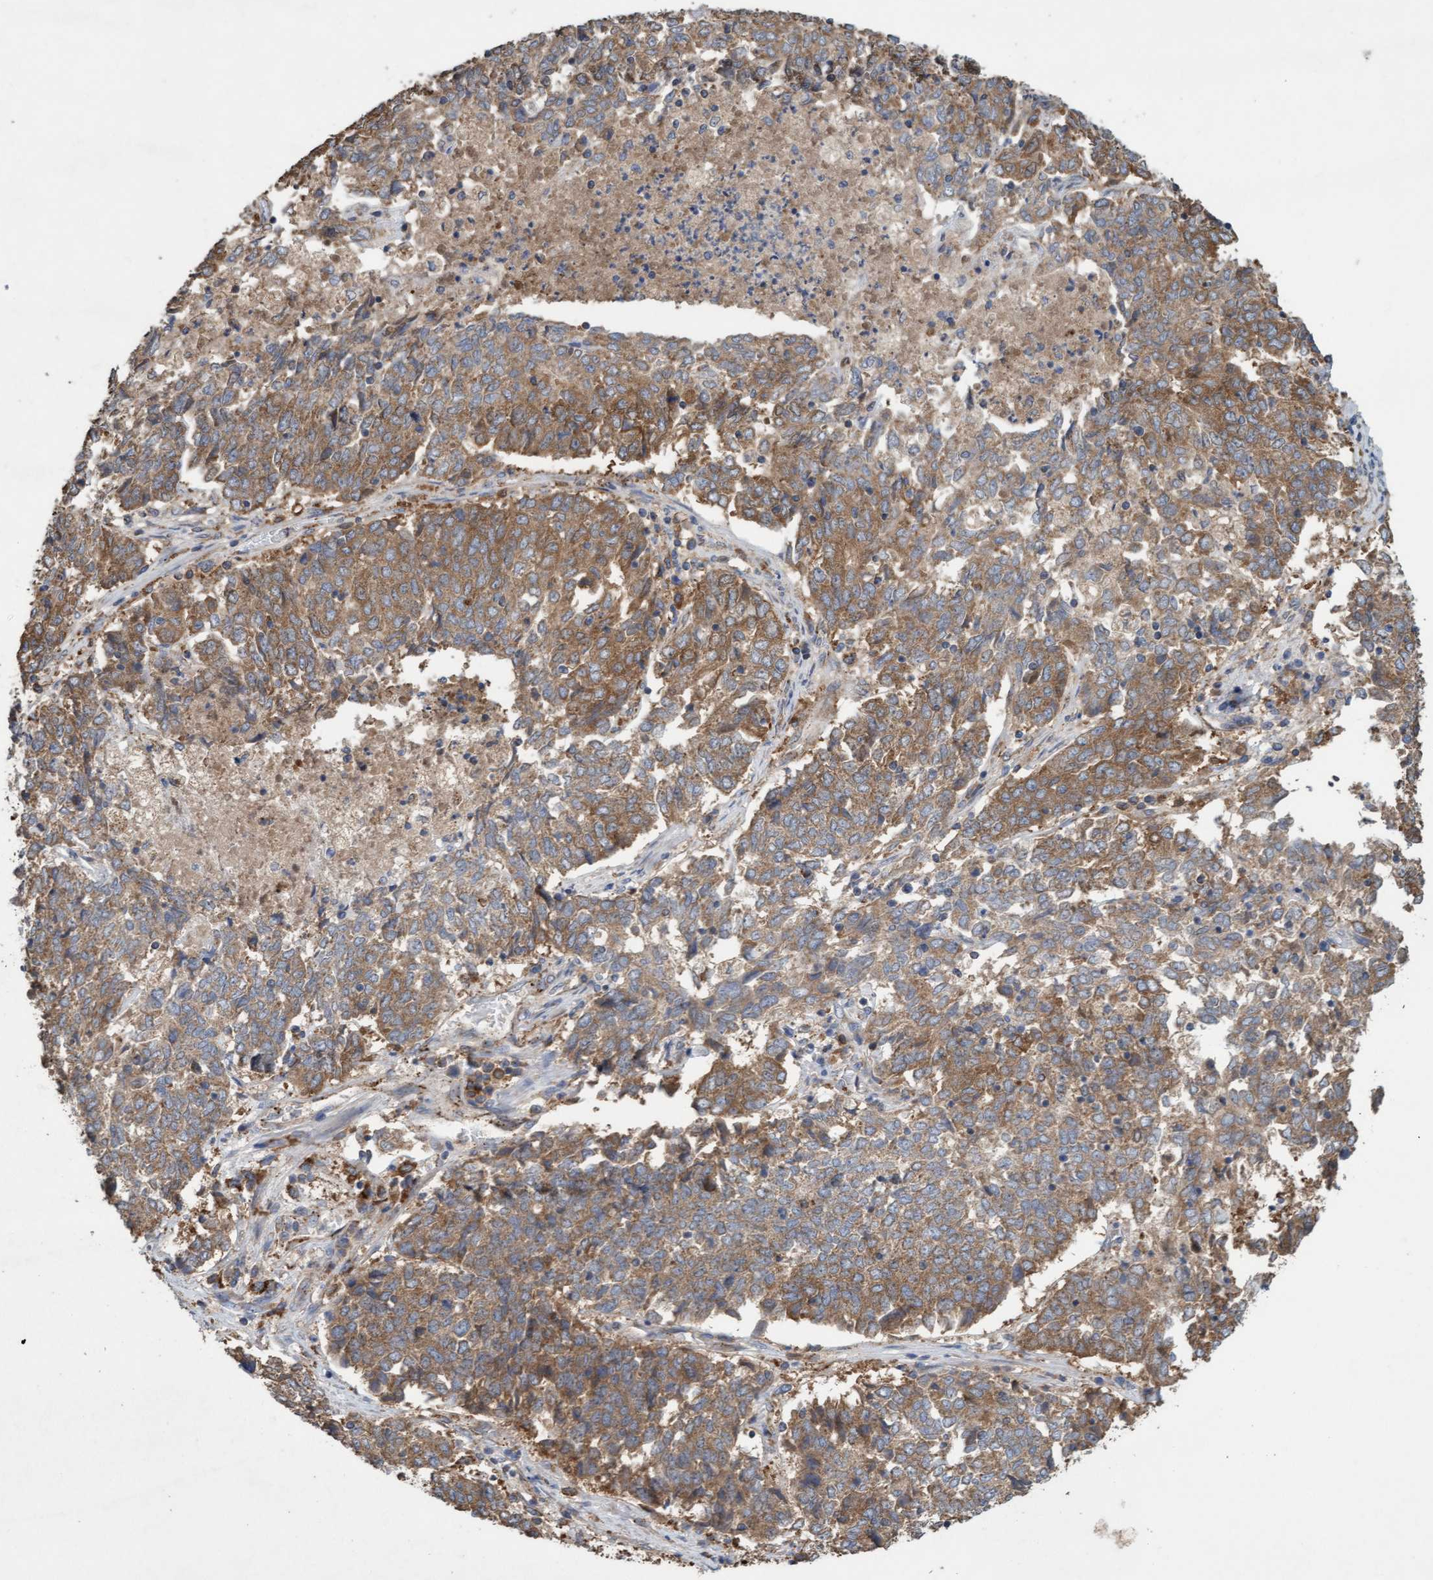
{"staining": {"intensity": "moderate", "quantity": ">75%", "location": "cytoplasmic/membranous"}, "tissue": "endometrial cancer", "cell_type": "Tumor cells", "image_type": "cancer", "snomed": [{"axis": "morphology", "description": "Adenocarcinoma, NOS"}, {"axis": "topography", "description": "Endometrium"}], "caption": "Immunohistochemistry of human endometrial cancer exhibits medium levels of moderate cytoplasmic/membranous staining in approximately >75% of tumor cells.", "gene": "ATPAF2", "patient": {"sex": "female", "age": 80}}